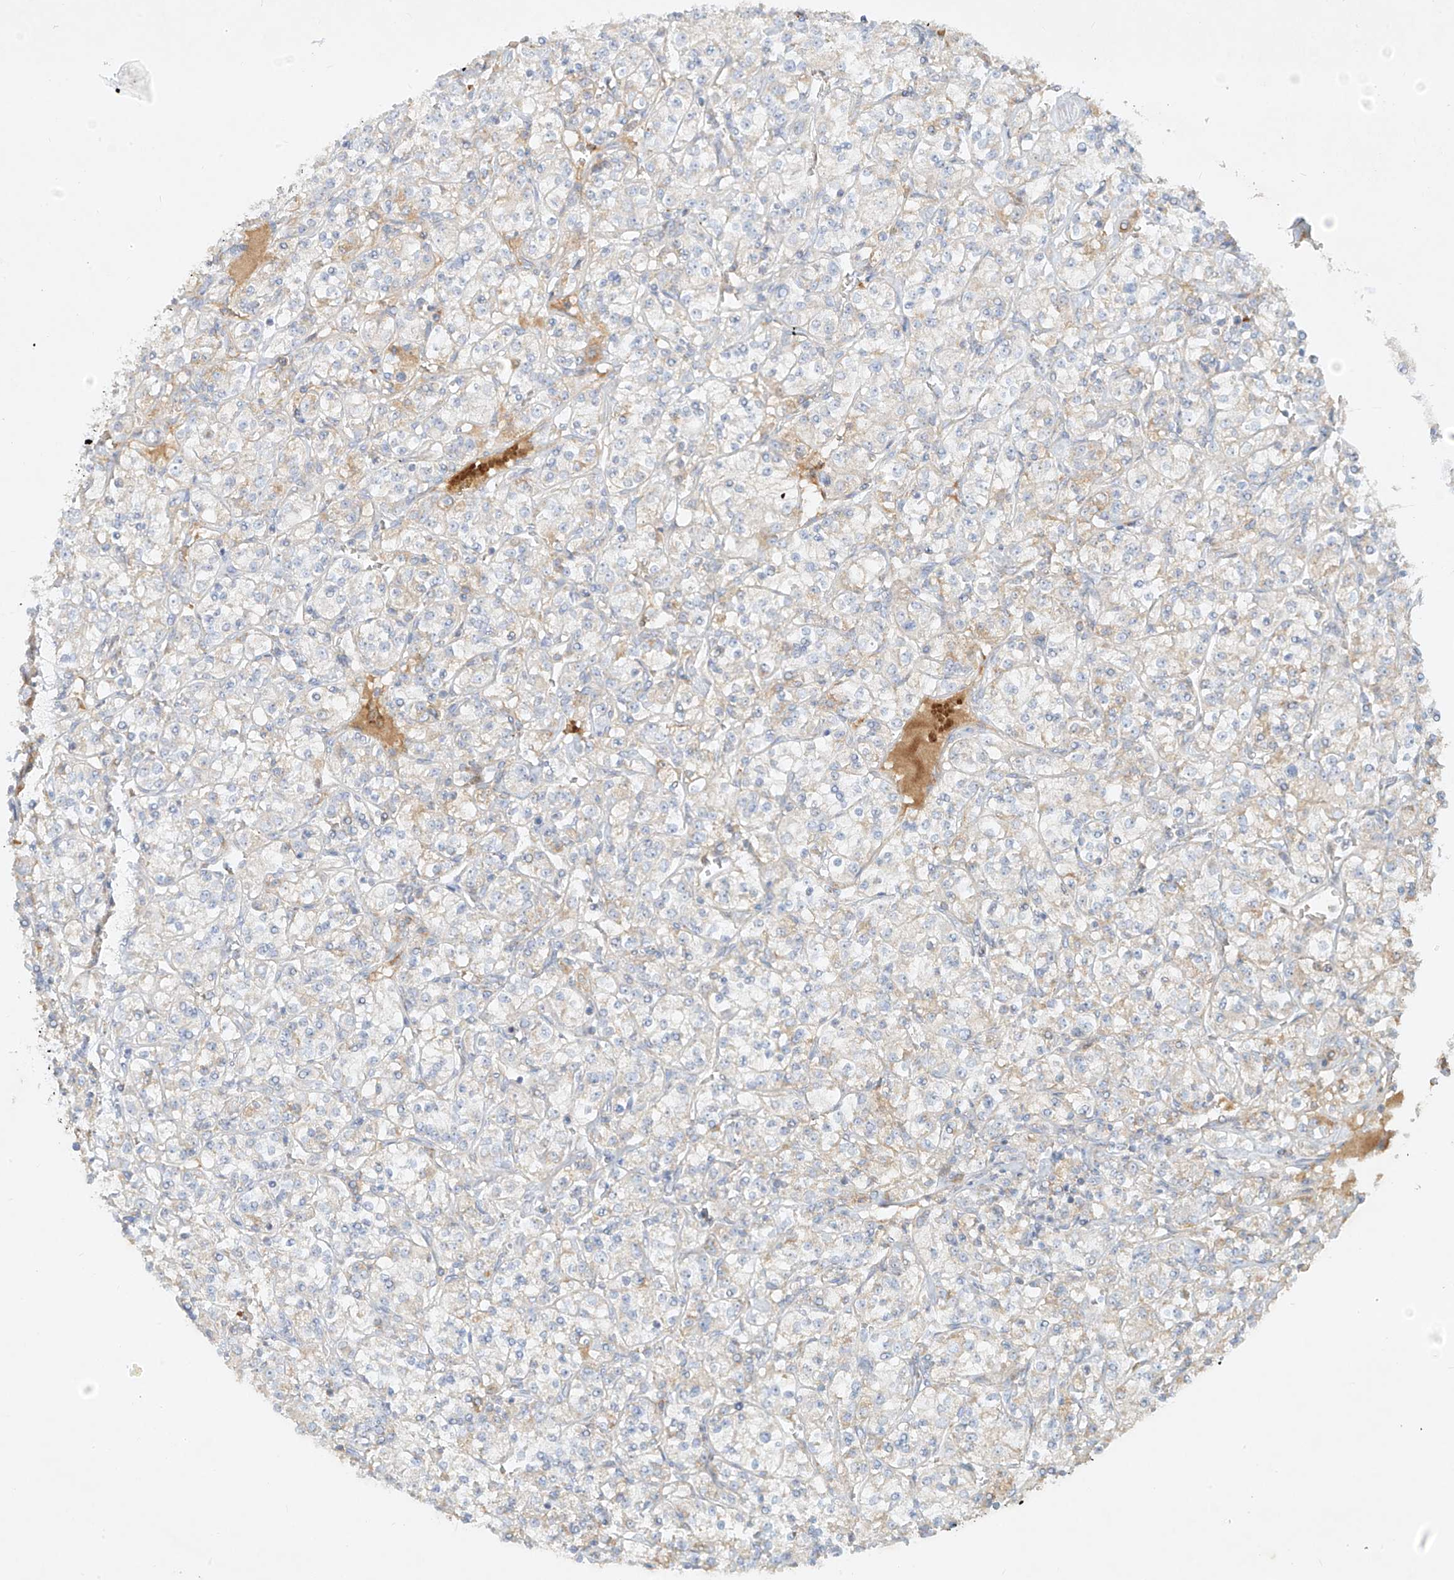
{"staining": {"intensity": "negative", "quantity": "none", "location": "none"}, "tissue": "renal cancer", "cell_type": "Tumor cells", "image_type": "cancer", "snomed": [{"axis": "morphology", "description": "Adenocarcinoma, NOS"}, {"axis": "topography", "description": "Kidney"}], "caption": "Histopathology image shows no significant protein positivity in tumor cells of renal cancer. The staining was performed using DAB (3,3'-diaminobenzidine) to visualize the protein expression in brown, while the nuclei were stained in blue with hematoxylin (Magnification: 20x).", "gene": "KPNA7", "patient": {"sex": "male", "age": 77}}